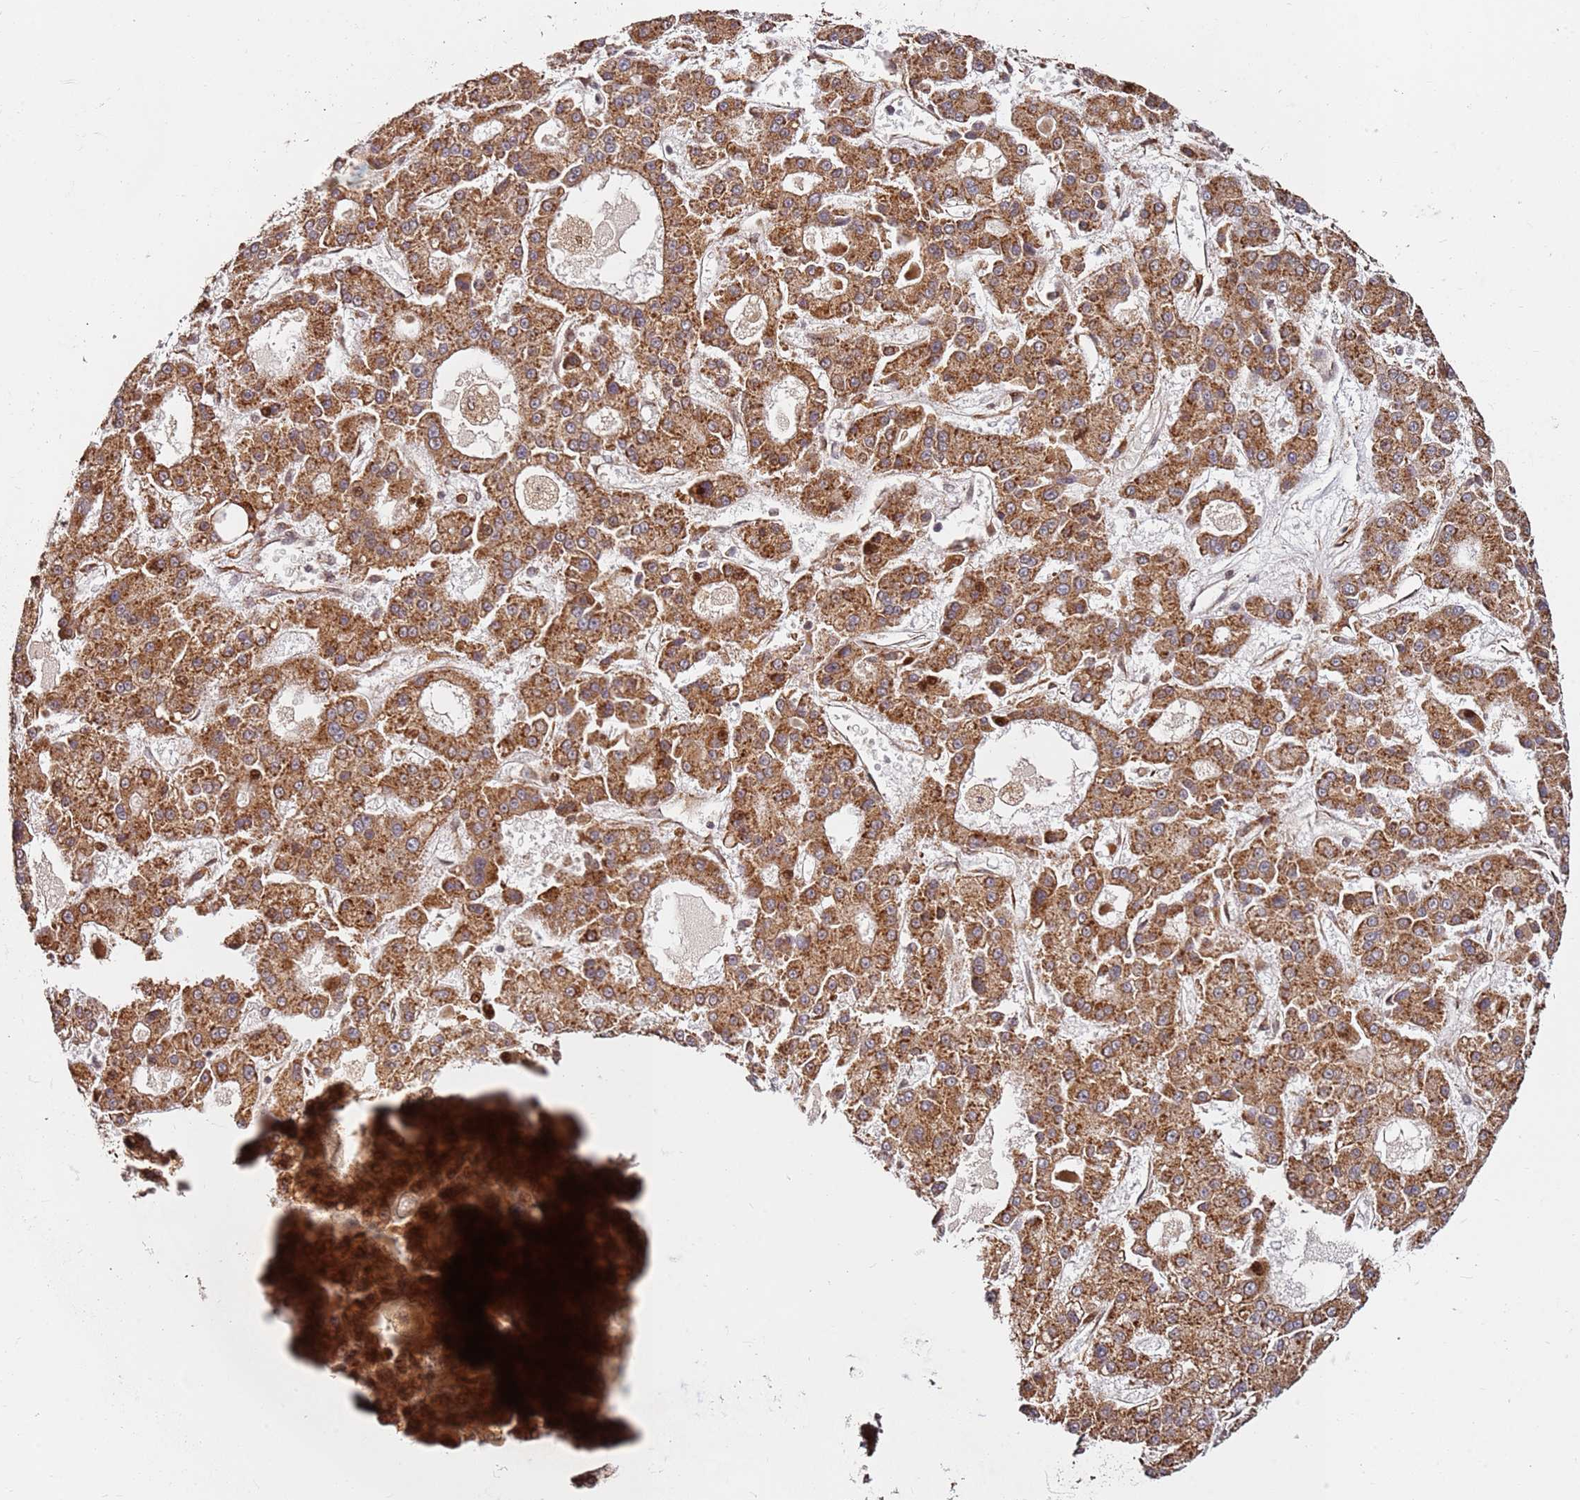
{"staining": {"intensity": "strong", "quantity": ">75%", "location": "cytoplasmic/membranous"}, "tissue": "liver cancer", "cell_type": "Tumor cells", "image_type": "cancer", "snomed": [{"axis": "morphology", "description": "Carcinoma, Hepatocellular, NOS"}, {"axis": "topography", "description": "Liver"}], "caption": "Hepatocellular carcinoma (liver) tissue shows strong cytoplasmic/membranous positivity in about >75% of tumor cells", "gene": "RPS3A", "patient": {"sex": "male", "age": 70}}